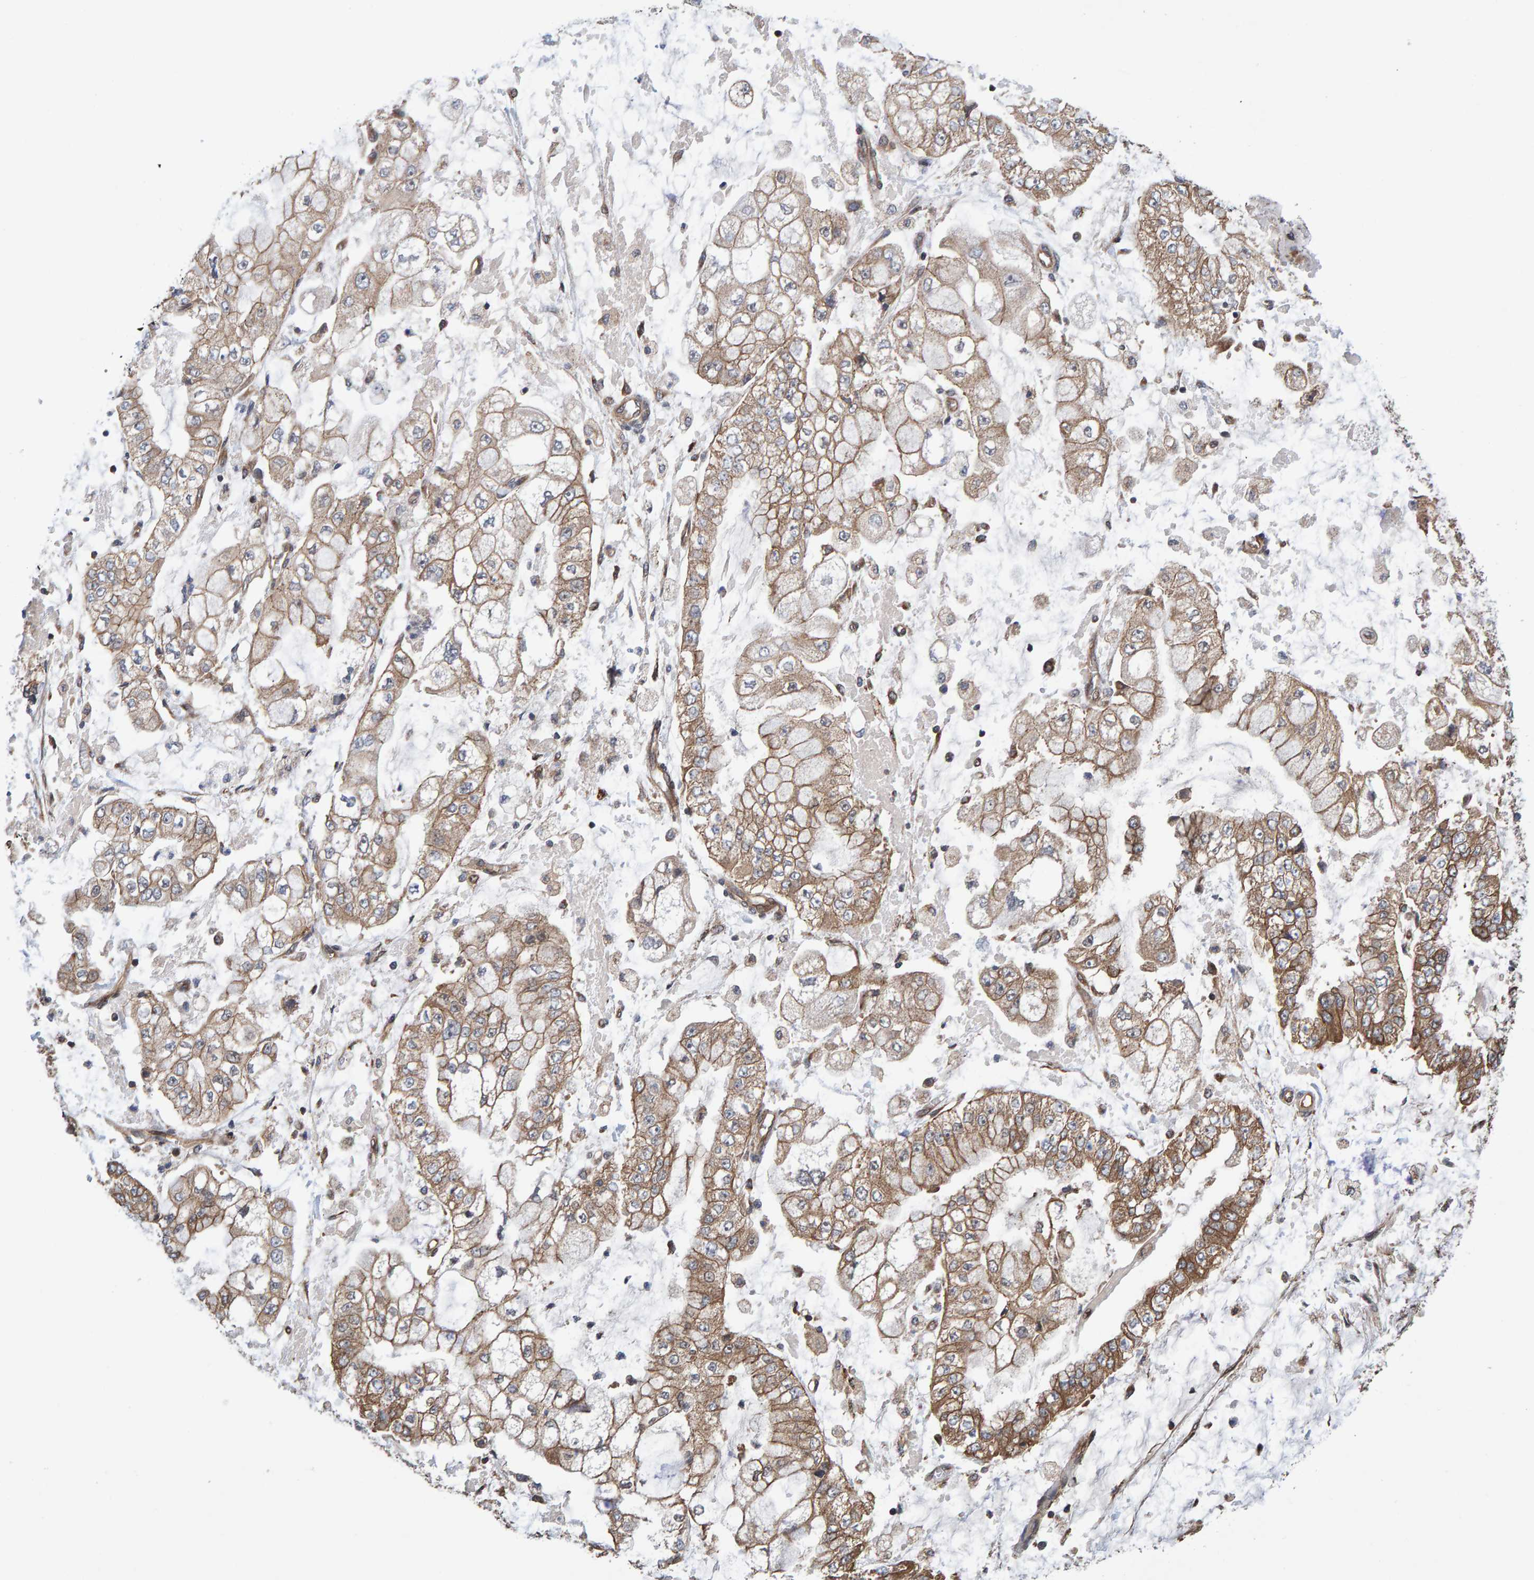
{"staining": {"intensity": "moderate", "quantity": ">75%", "location": "cytoplasmic/membranous"}, "tissue": "stomach cancer", "cell_type": "Tumor cells", "image_type": "cancer", "snomed": [{"axis": "morphology", "description": "Adenocarcinoma, NOS"}, {"axis": "topography", "description": "Stomach"}], "caption": "IHC histopathology image of human stomach adenocarcinoma stained for a protein (brown), which reveals medium levels of moderate cytoplasmic/membranous positivity in about >75% of tumor cells.", "gene": "SCRN2", "patient": {"sex": "male", "age": 76}}